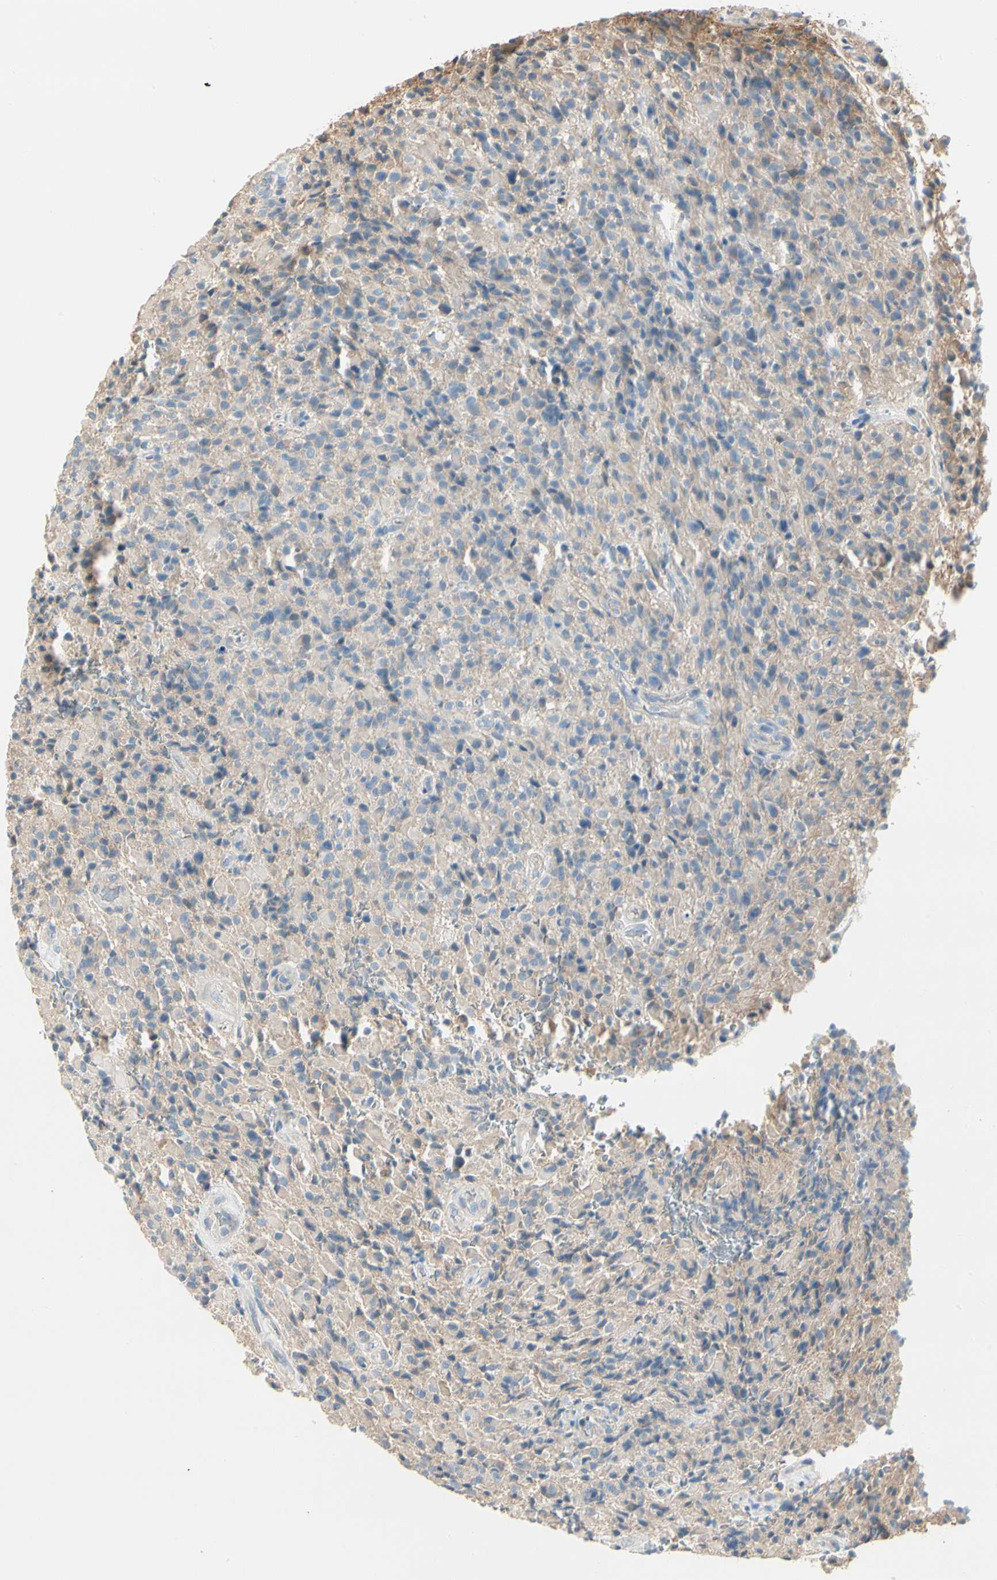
{"staining": {"intensity": "negative", "quantity": "none", "location": "none"}, "tissue": "glioma", "cell_type": "Tumor cells", "image_type": "cancer", "snomed": [{"axis": "morphology", "description": "Glioma, malignant, High grade"}, {"axis": "topography", "description": "Brain"}], "caption": "A high-resolution image shows IHC staining of glioma, which displays no significant positivity in tumor cells. (DAB (3,3'-diaminobenzidine) immunohistochemistry, high magnification).", "gene": "DUSP12", "patient": {"sex": "male", "age": 71}}